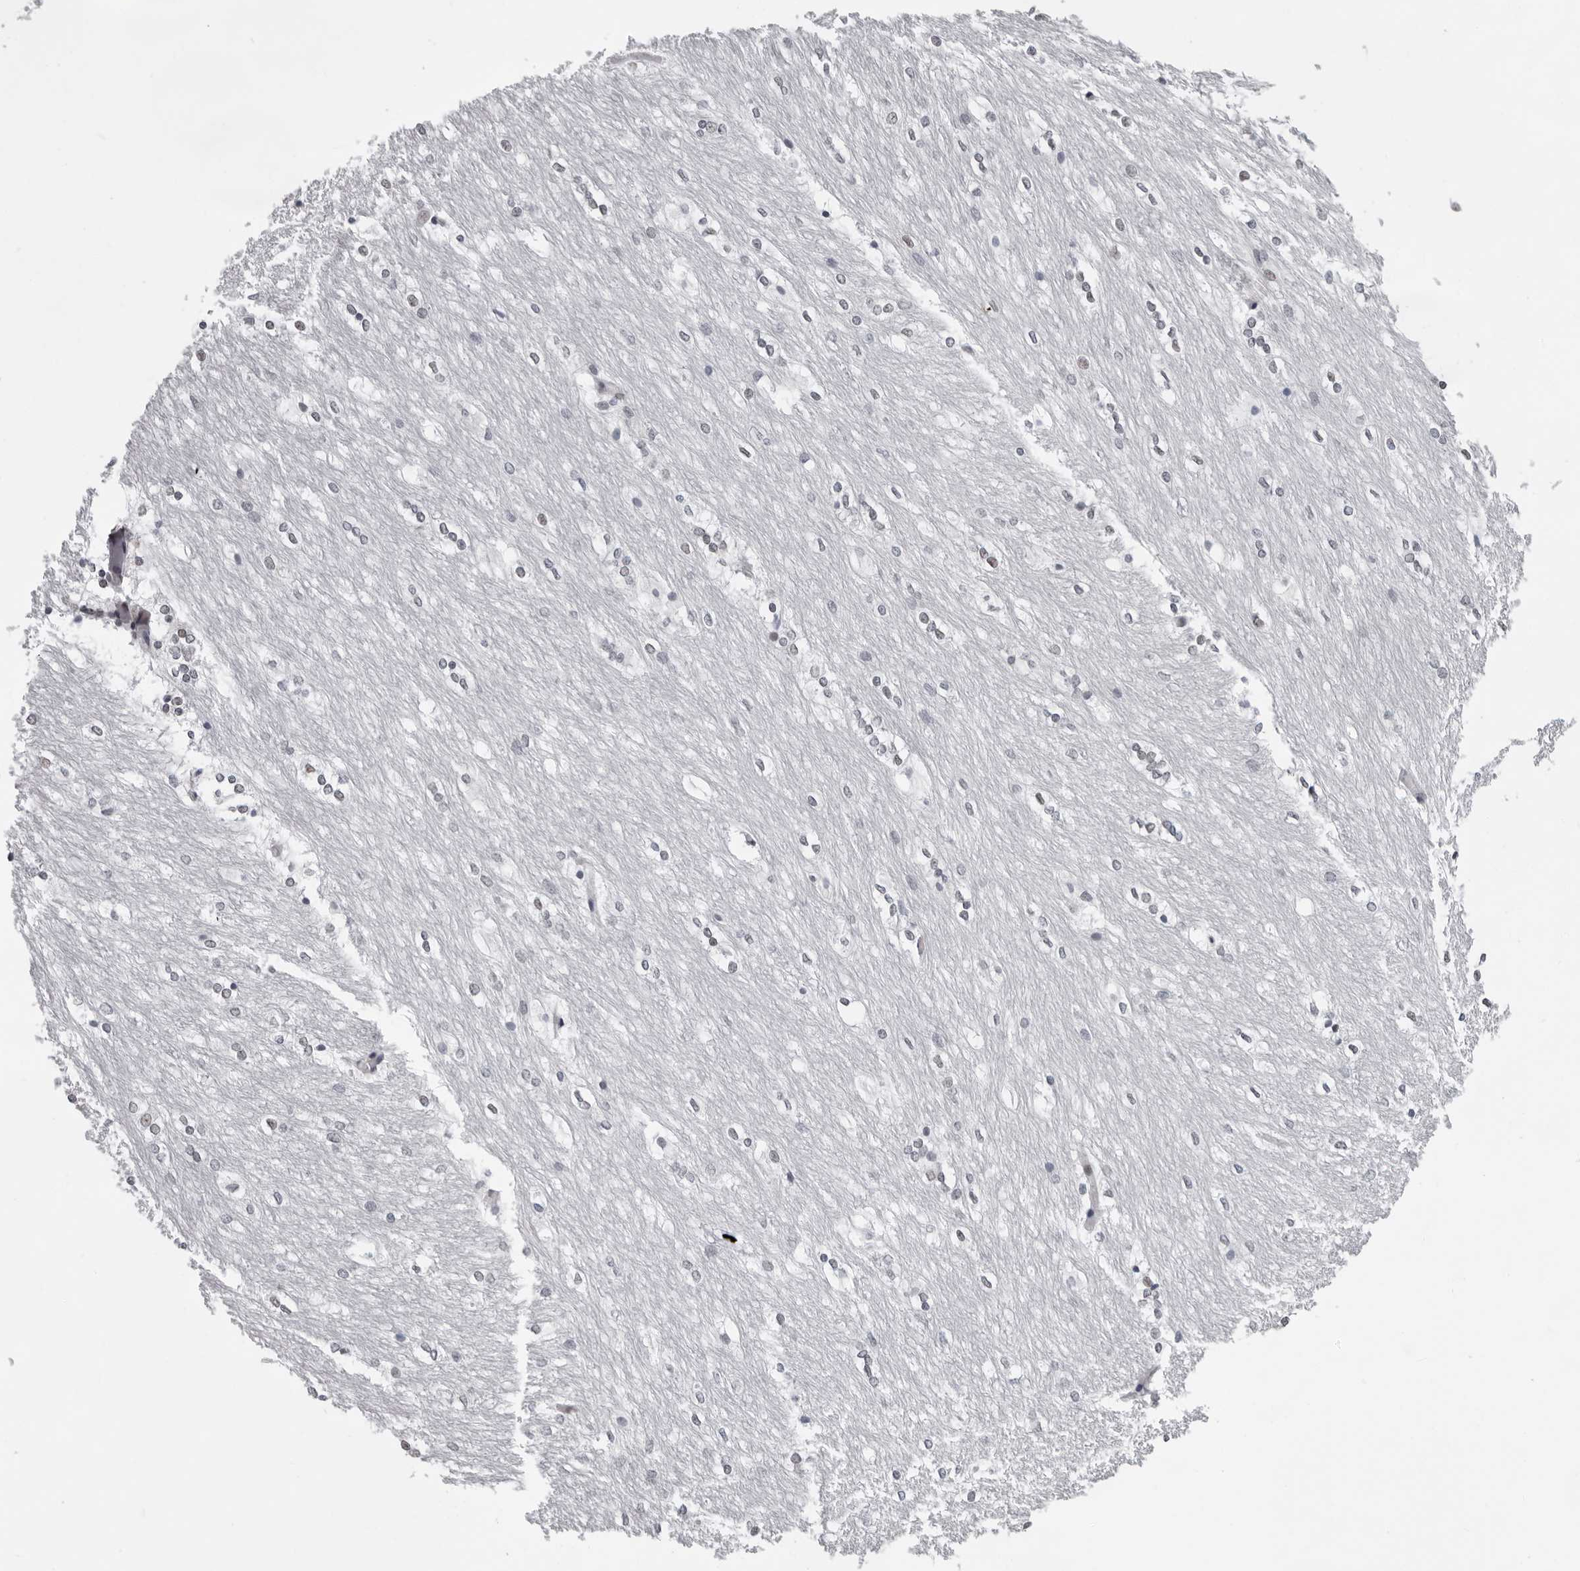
{"staining": {"intensity": "weak", "quantity": "<25%", "location": "nuclear"}, "tissue": "caudate", "cell_type": "Glial cells", "image_type": "normal", "snomed": [{"axis": "morphology", "description": "Normal tissue, NOS"}, {"axis": "topography", "description": "Lateral ventricle wall"}], "caption": "IHC image of normal caudate: caudate stained with DAB demonstrates no significant protein staining in glial cells.", "gene": "USP1", "patient": {"sex": "female", "age": 19}}